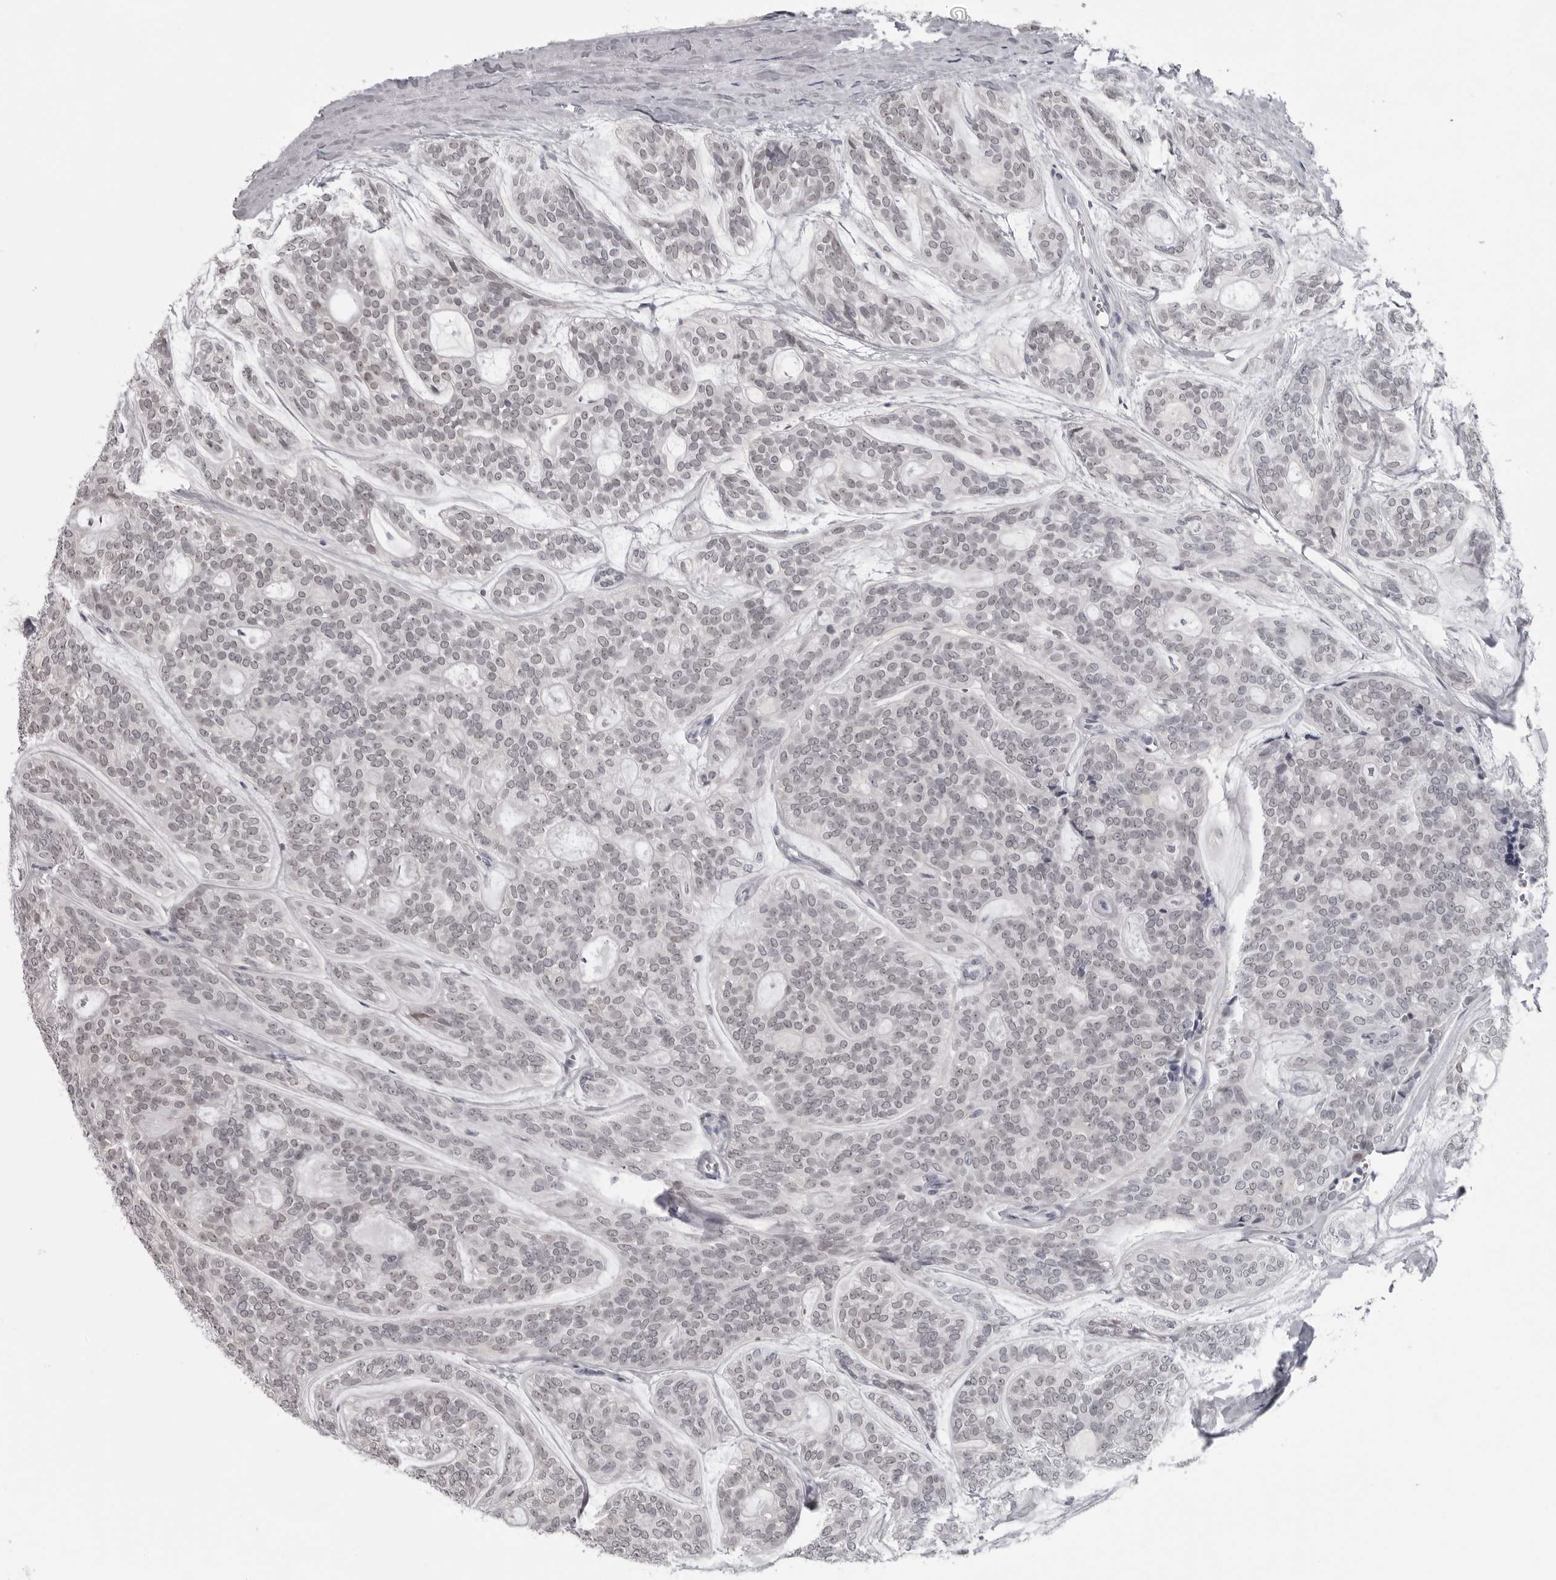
{"staining": {"intensity": "negative", "quantity": "none", "location": "none"}, "tissue": "head and neck cancer", "cell_type": "Tumor cells", "image_type": "cancer", "snomed": [{"axis": "morphology", "description": "Adenocarcinoma, NOS"}, {"axis": "topography", "description": "Head-Neck"}], "caption": "An immunohistochemistry image of head and neck cancer is shown. There is no staining in tumor cells of head and neck cancer.", "gene": "LZIC", "patient": {"sex": "male", "age": 66}}